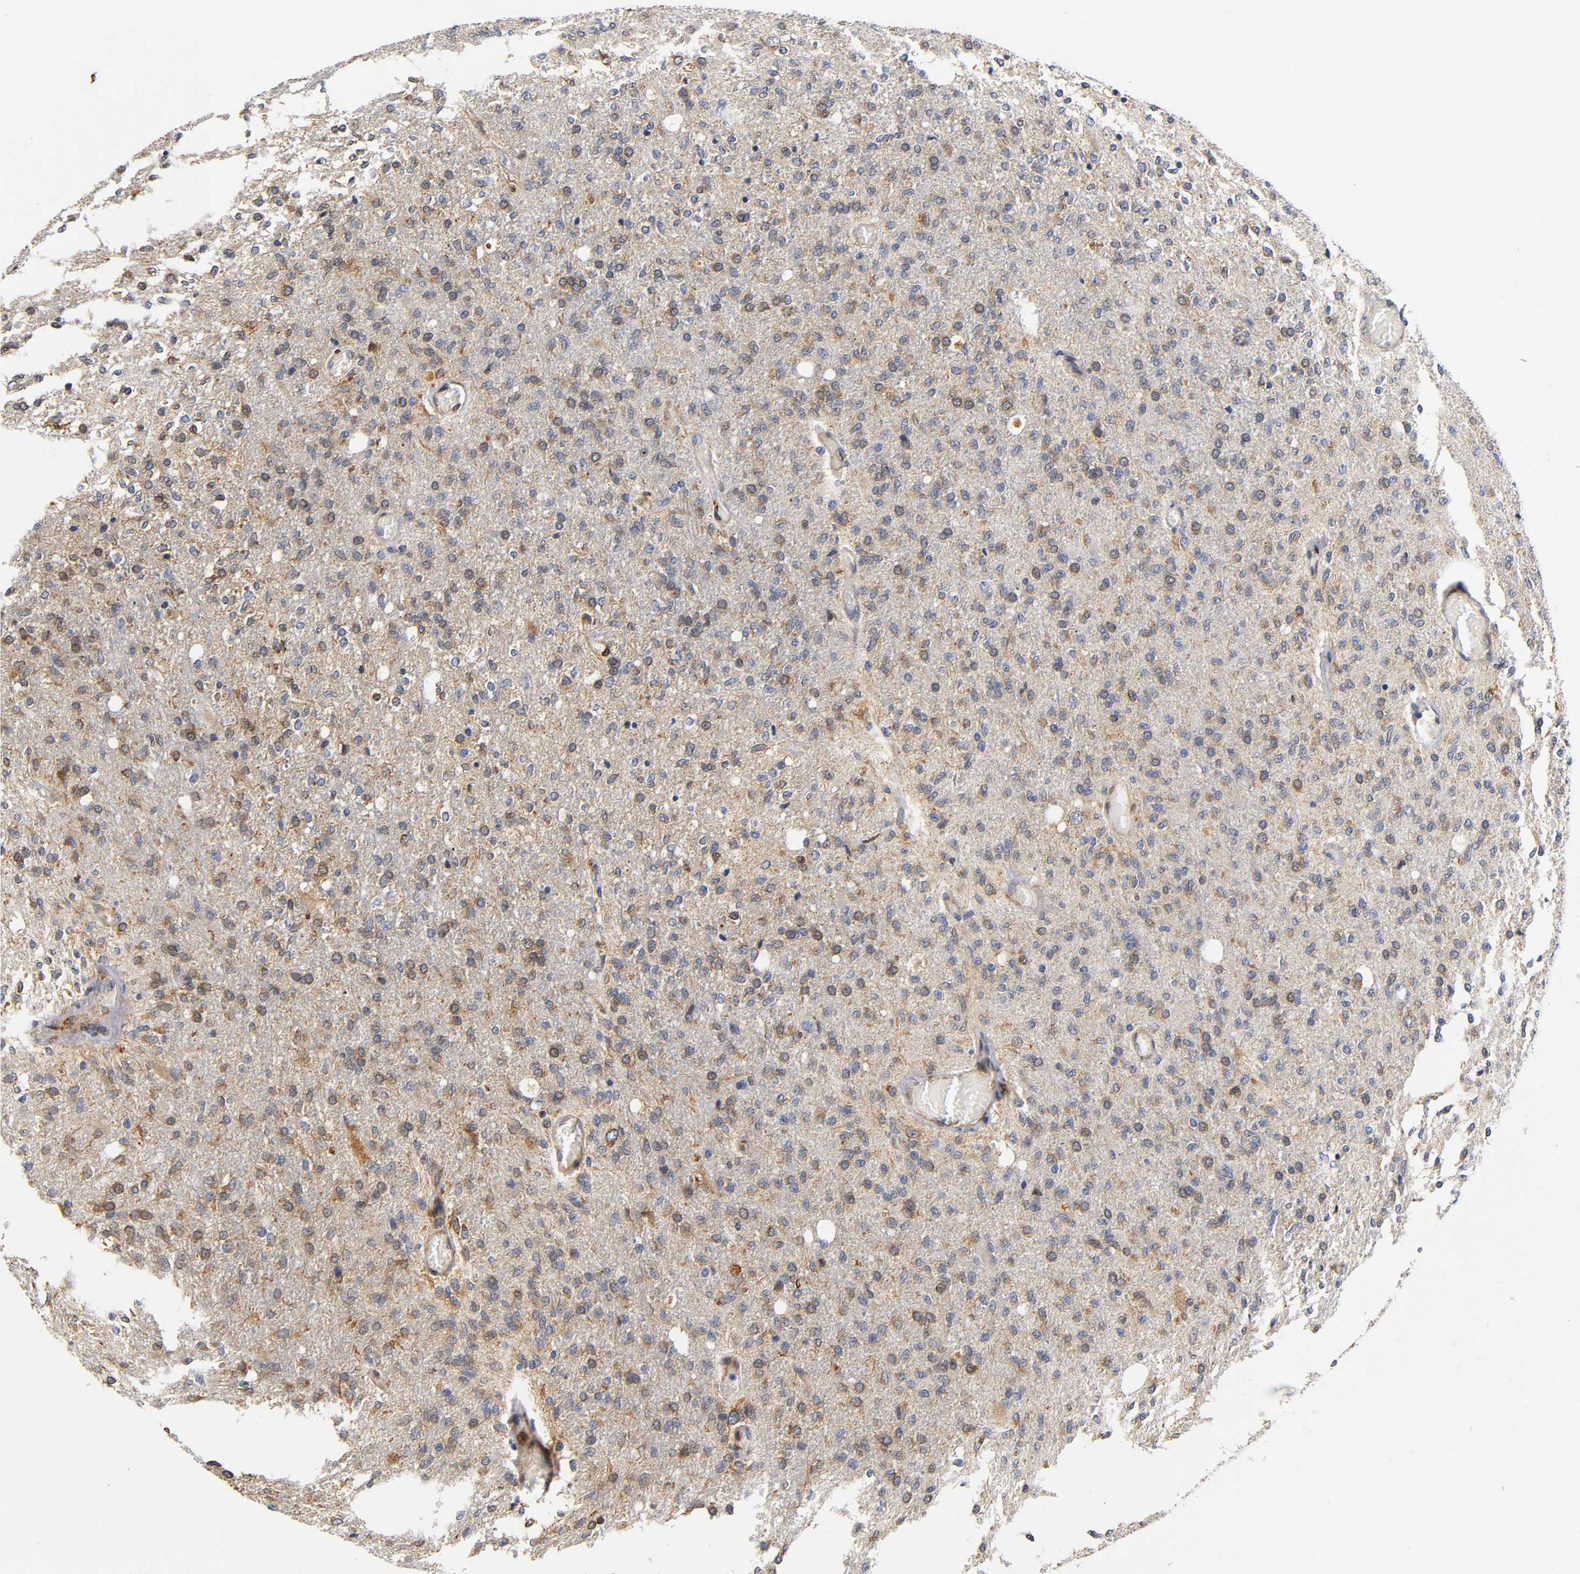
{"staining": {"intensity": "moderate", "quantity": ">75%", "location": "cytoplasmic/membranous"}, "tissue": "glioma", "cell_type": "Tumor cells", "image_type": "cancer", "snomed": [{"axis": "morphology", "description": "Normal tissue, NOS"}, {"axis": "morphology", "description": "Glioma, malignant, High grade"}, {"axis": "topography", "description": "Cerebral cortex"}], "caption": "Protein expression analysis of malignant glioma (high-grade) displays moderate cytoplasmic/membranous expression in about >75% of tumor cells. Nuclei are stained in blue.", "gene": "SOS2", "patient": {"sex": "male", "age": 77}}